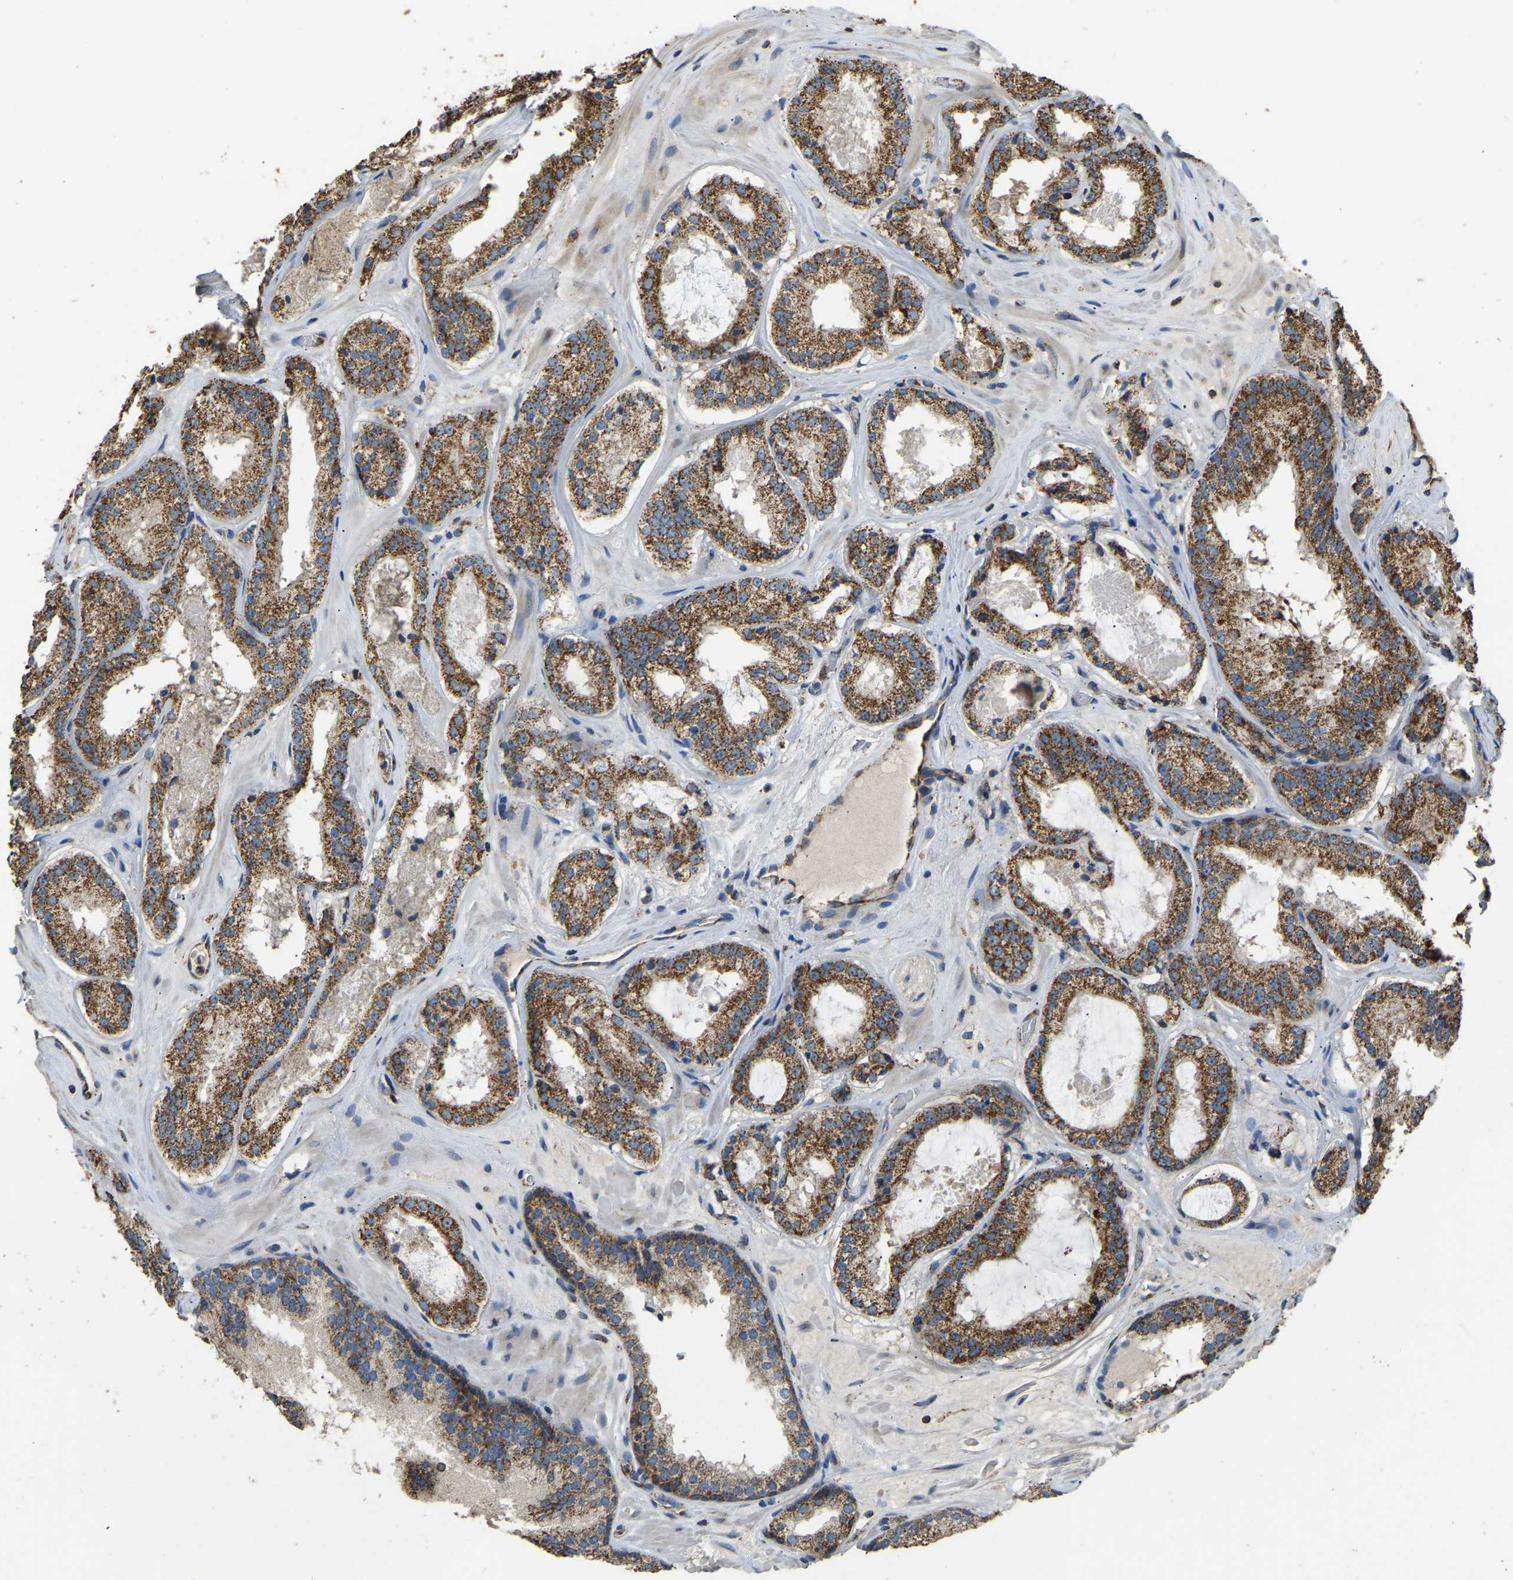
{"staining": {"intensity": "strong", "quantity": "25%-75%", "location": "cytoplasmic/membranous"}, "tissue": "prostate cancer", "cell_type": "Tumor cells", "image_type": "cancer", "snomed": [{"axis": "morphology", "description": "Adenocarcinoma, High grade"}, {"axis": "topography", "description": "Prostate"}], "caption": "Prostate cancer (high-grade adenocarcinoma) was stained to show a protein in brown. There is high levels of strong cytoplasmic/membranous expression in about 25%-75% of tumor cells.", "gene": "TUFM", "patient": {"sex": "male", "age": 65}}